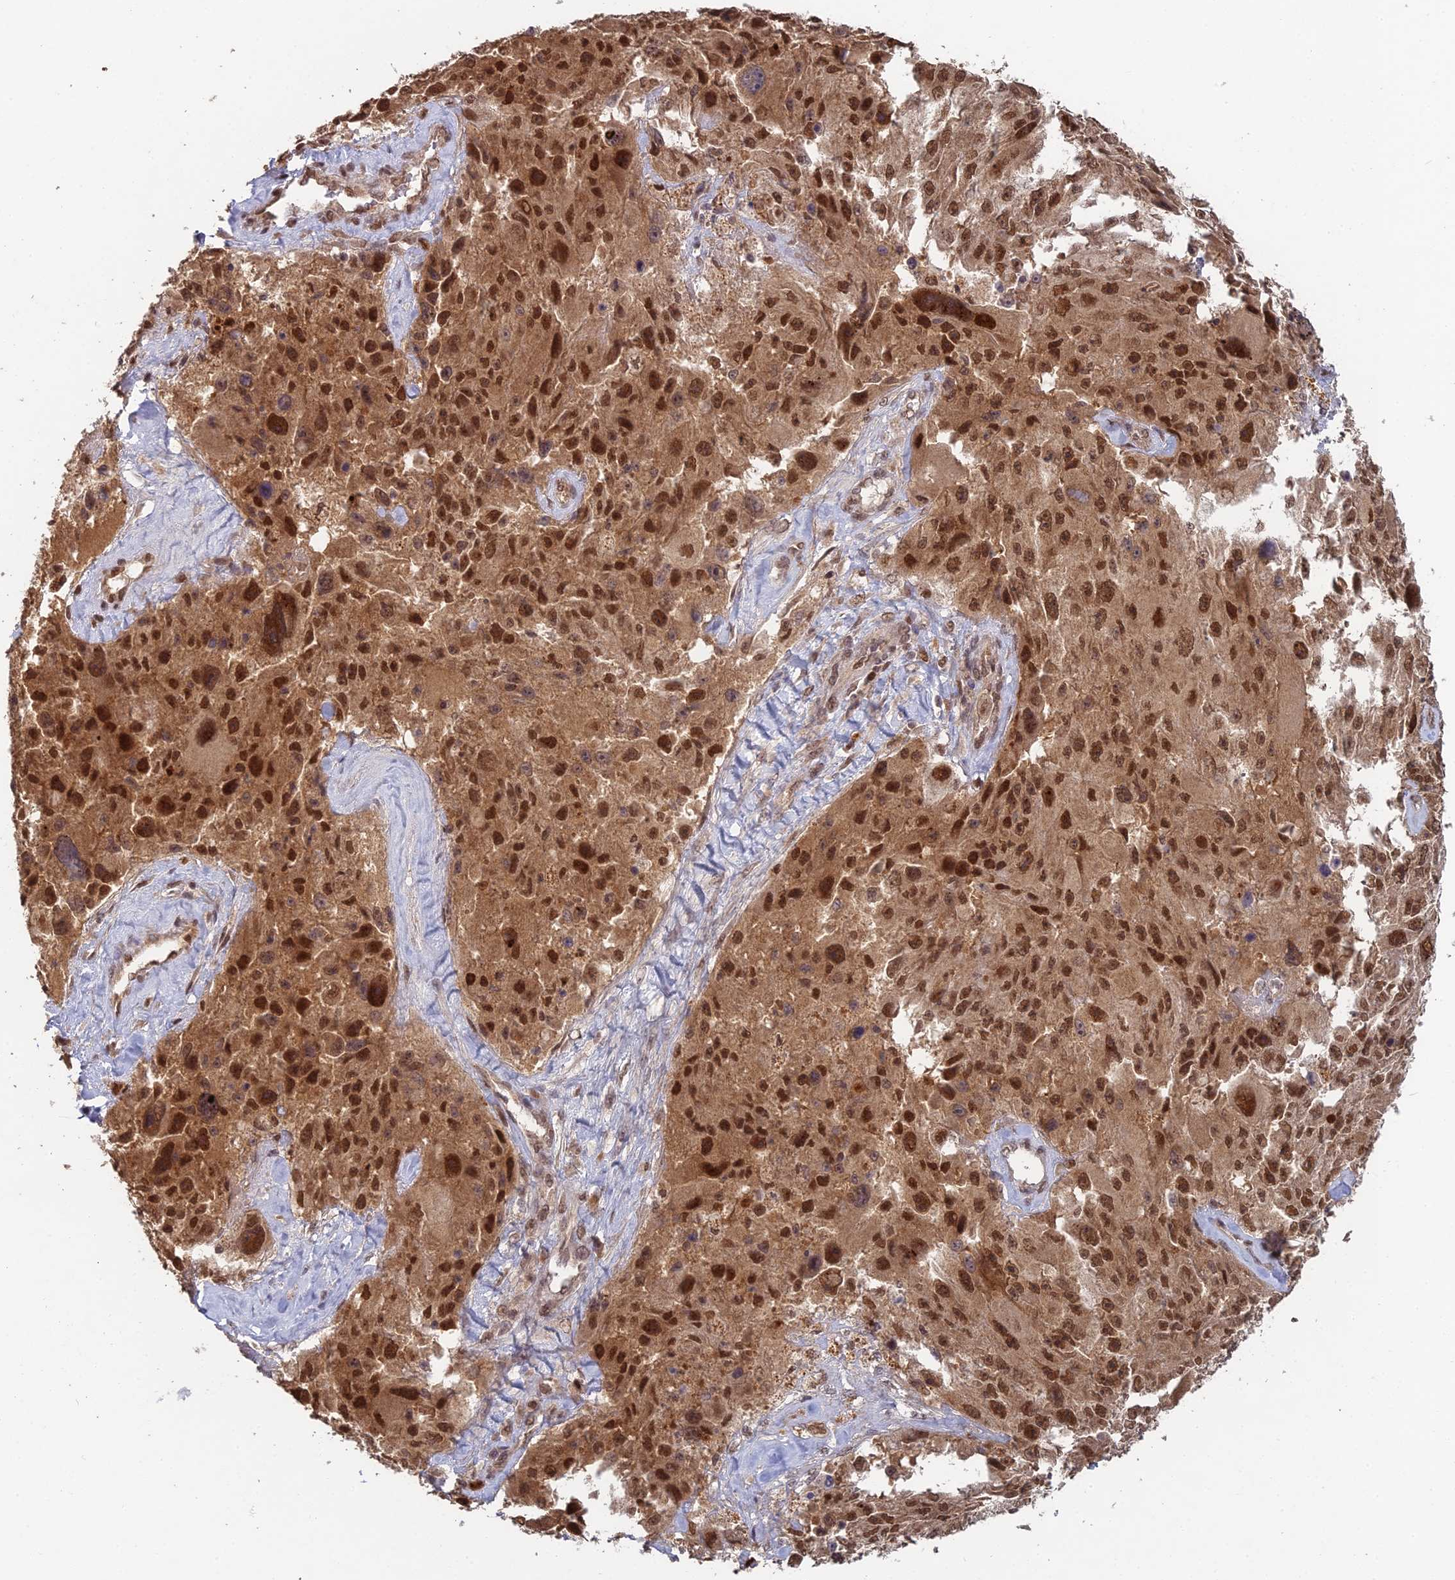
{"staining": {"intensity": "strong", "quantity": ">75%", "location": "cytoplasmic/membranous,nuclear"}, "tissue": "melanoma", "cell_type": "Tumor cells", "image_type": "cancer", "snomed": [{"axis": "morphology", "description": "Malignant melanoma, Metastatic site"}, {"axis": "topography", "description": "Lymph node"}], "caption": "Immunohistochemical staining of human malignant melanoma (metastatic site) displays high levels of strong cytoplasmic/membranous and nuclear protein expression in approximately >75% of tumor cells. (DAB (3,3'-diaminobenzidine) IHC with brightfield microscopy, high magnification).", "gene": "RANBP3", "patient": {"sex": "male", "age": 62}}